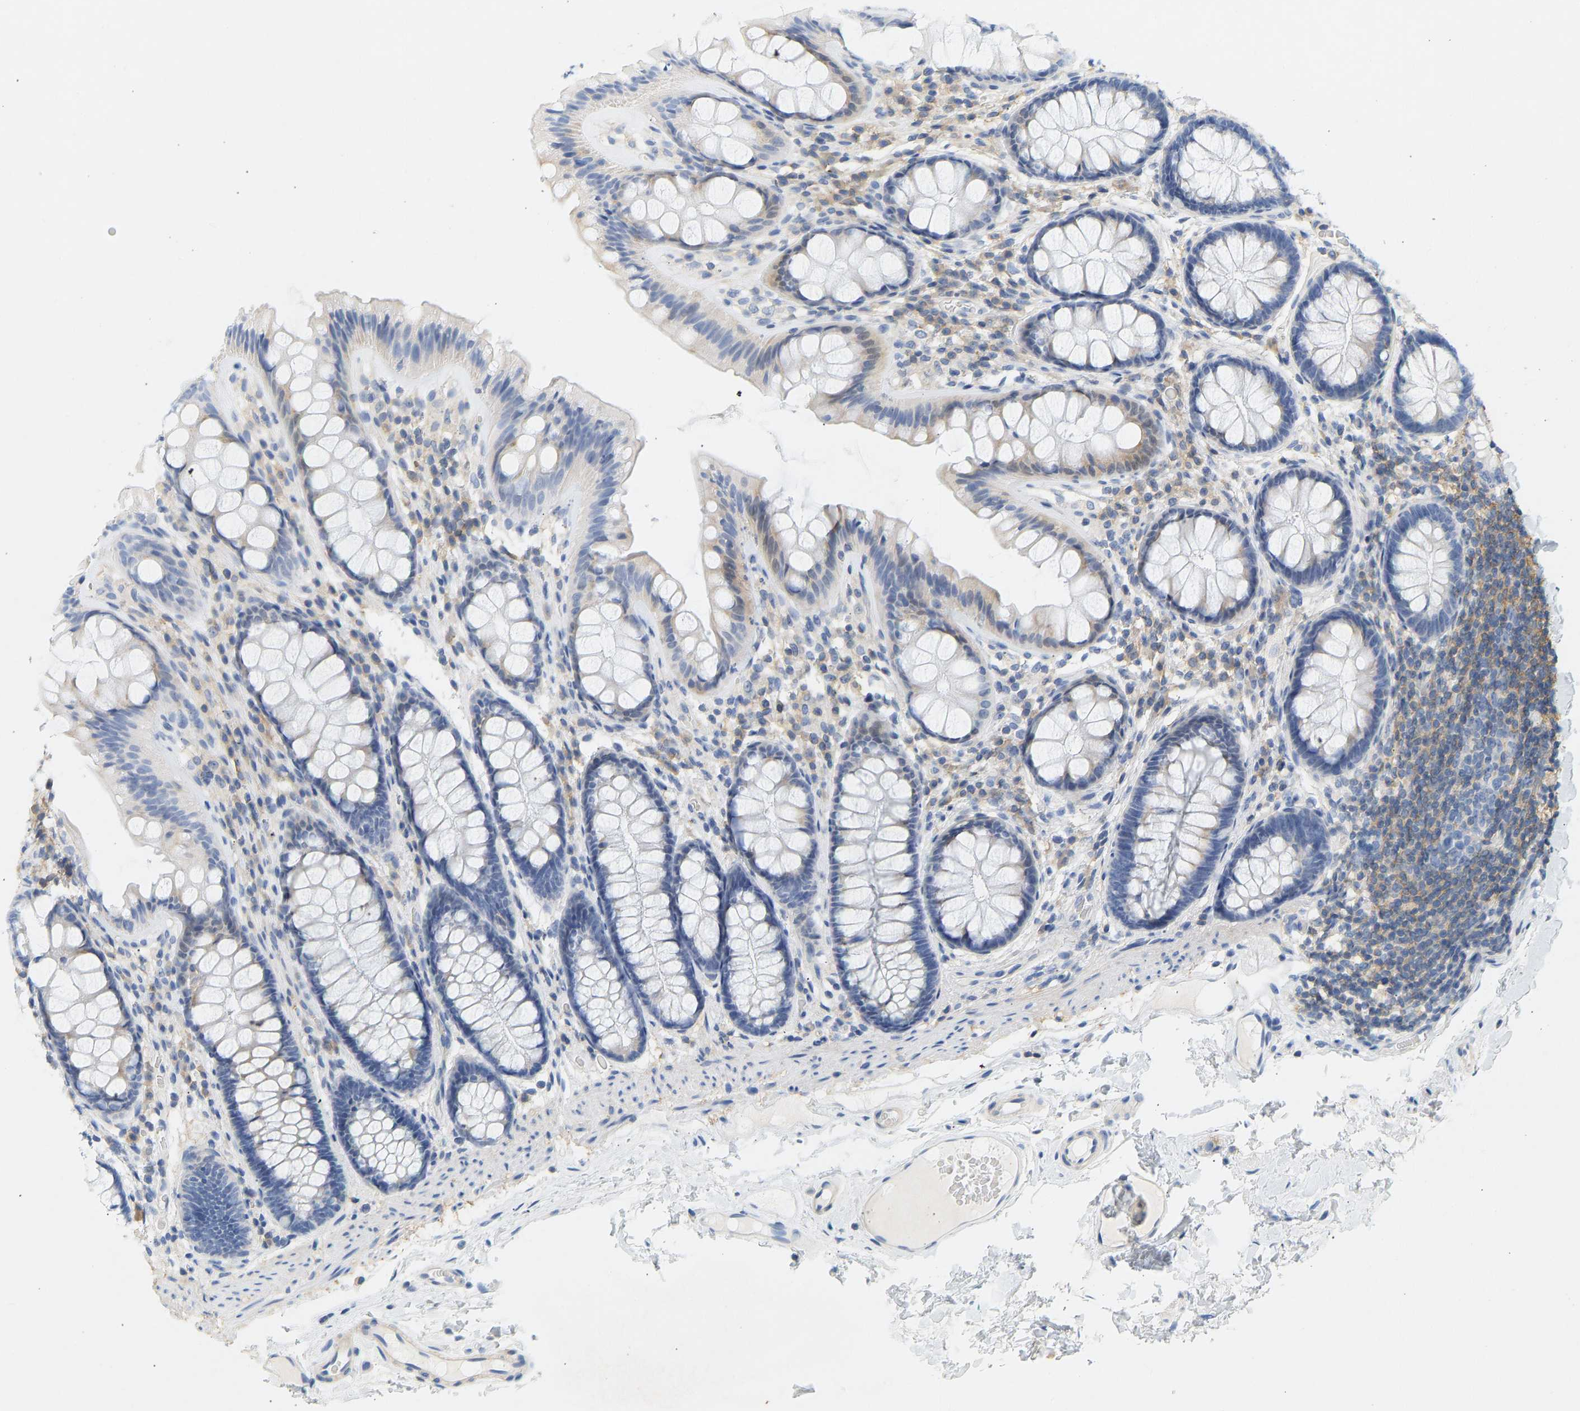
{"staining": {"intensity": "negative", "quantity": "none", "location": "none"}, "tissue": "colon", "cell_type": "Endothelial cells", "image_type": "normal", "snomed": [{"axis": "morphology", "description": "Normal tissue, NOS"}, {"axis": "topography", "description": "Colon"}], "caption": "Immunohistochemistry histopathology image of unremarkable colon stained for a protein (brown), which displays no staining in endothelial cells. (DAB immunohistochemistry (IHC) visualized using brightfield microscopy, high magnification).", "gene": "BVES", "patient": {"sex": "female", "age": 56}}